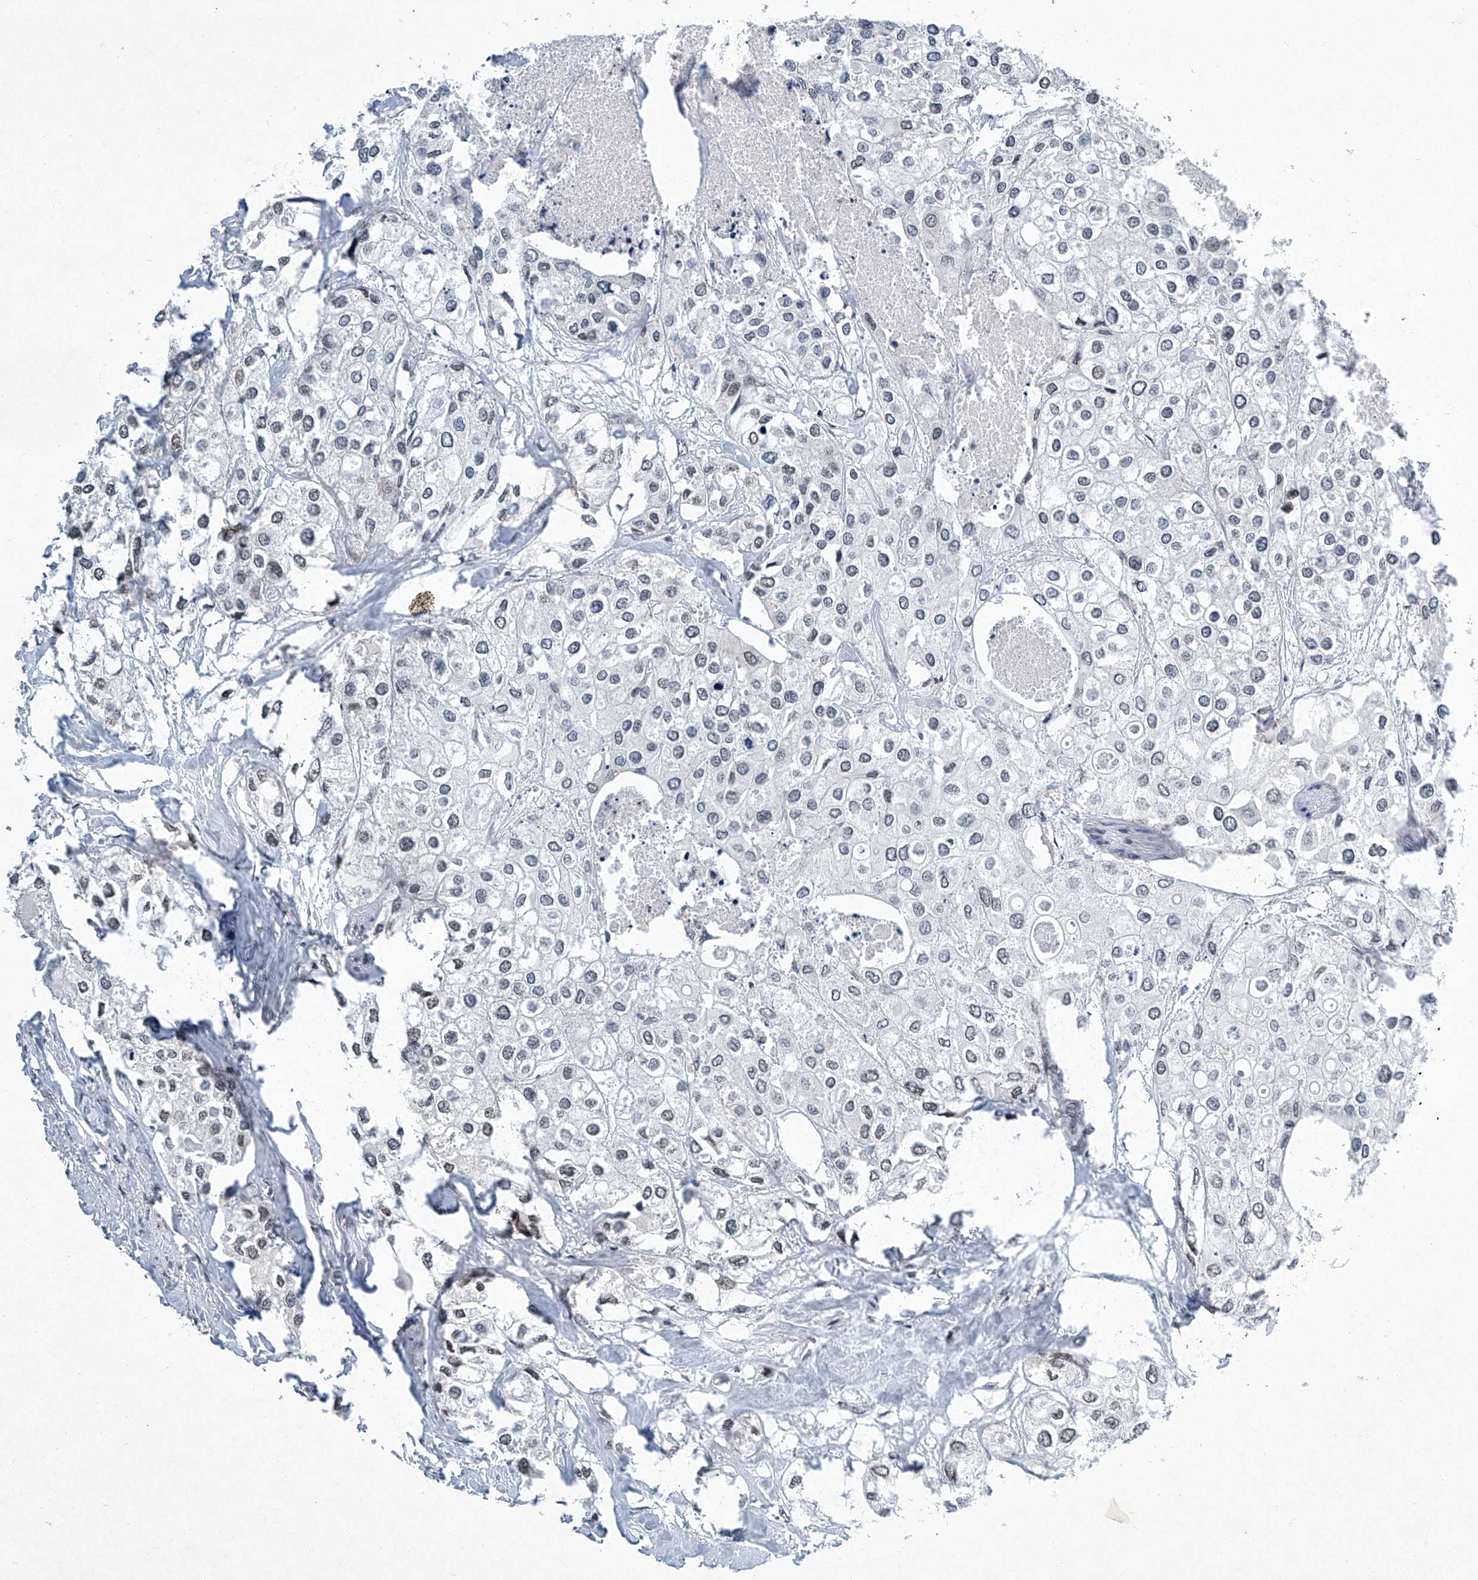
{"staining": {"intensity": "weak", "quantity": "<25%", "location": "nuclear"}, "tissue": "urothelial cancer", "cell_type": "Tumor cells", "image_type": "cancer", "snomed": [{"axis": "morphology", "description": "Urothelial carcinoma, High grade"}, {"axis": "topography", "description": "Urinary bladder"}], "caption": "IHC micrograph of neoplastic tissue: urothelial carcinoma (high-grade) stained with DAB (3,3'-diaminobenzidine) displays no significant protein staining in tumor cells.", "gene": "TFDP1", "patient": {"sex": "male", "age": 64}}